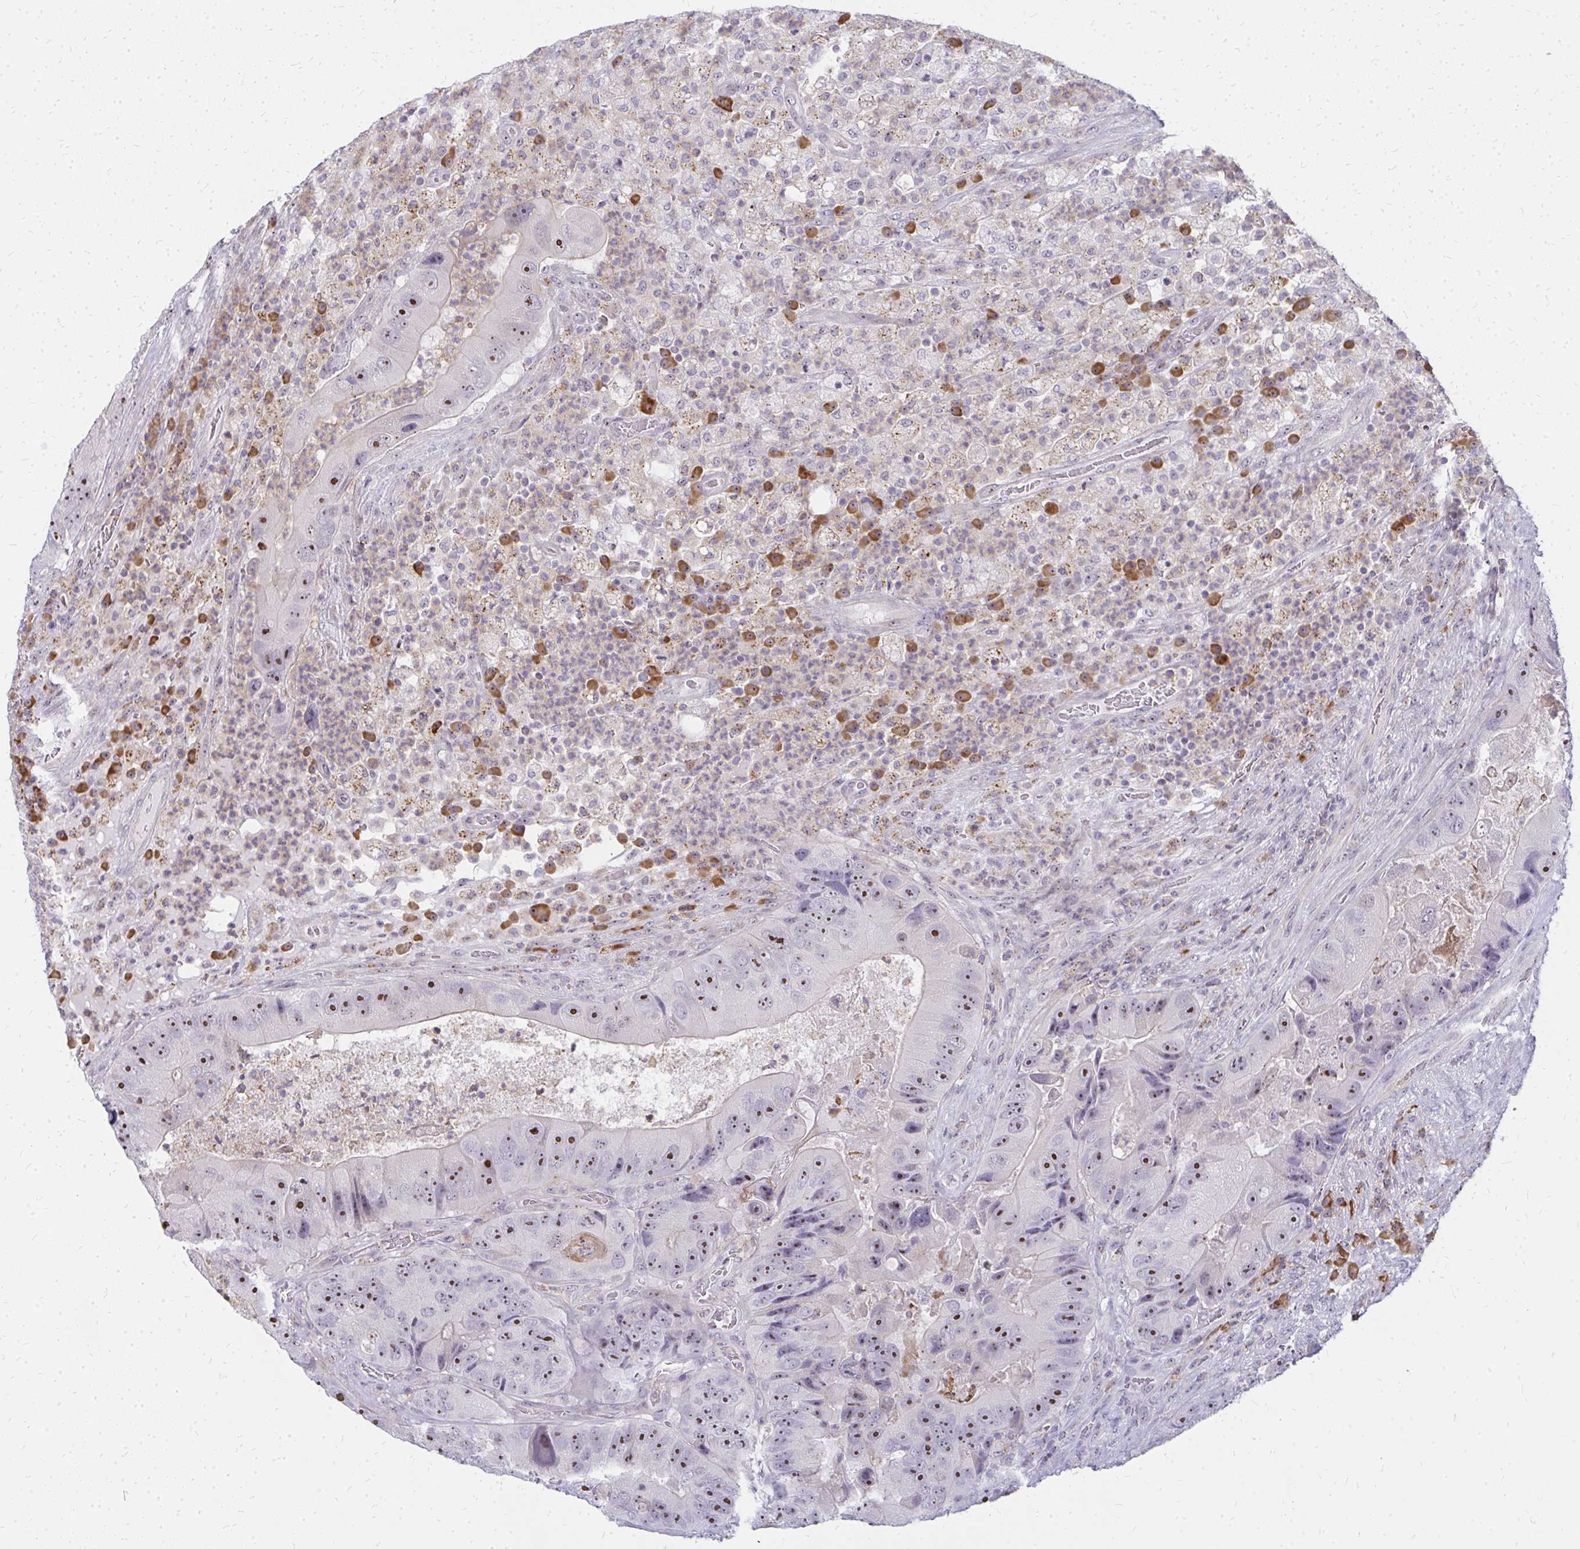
{"staining": {"intensity": "strong", "quantity": ">75%", "location": "nuclear"}, "tissue": "colorectal cancer", "cell_type": "Tumor cells", "image_type": "cancer", "snomed": [{"axis": "morphology", "description": "Adenocarcinoma, NOS"}, {"axis": "topography", "description": "Colon"}], "caption": "Adenocarcinoma (colorectal) stained with a brown dye displays strong nuclear positive staining in approximately >75% of tumor cells.", "gene": "FAM9A", "patient": {"sex": "female", "age": 86}}